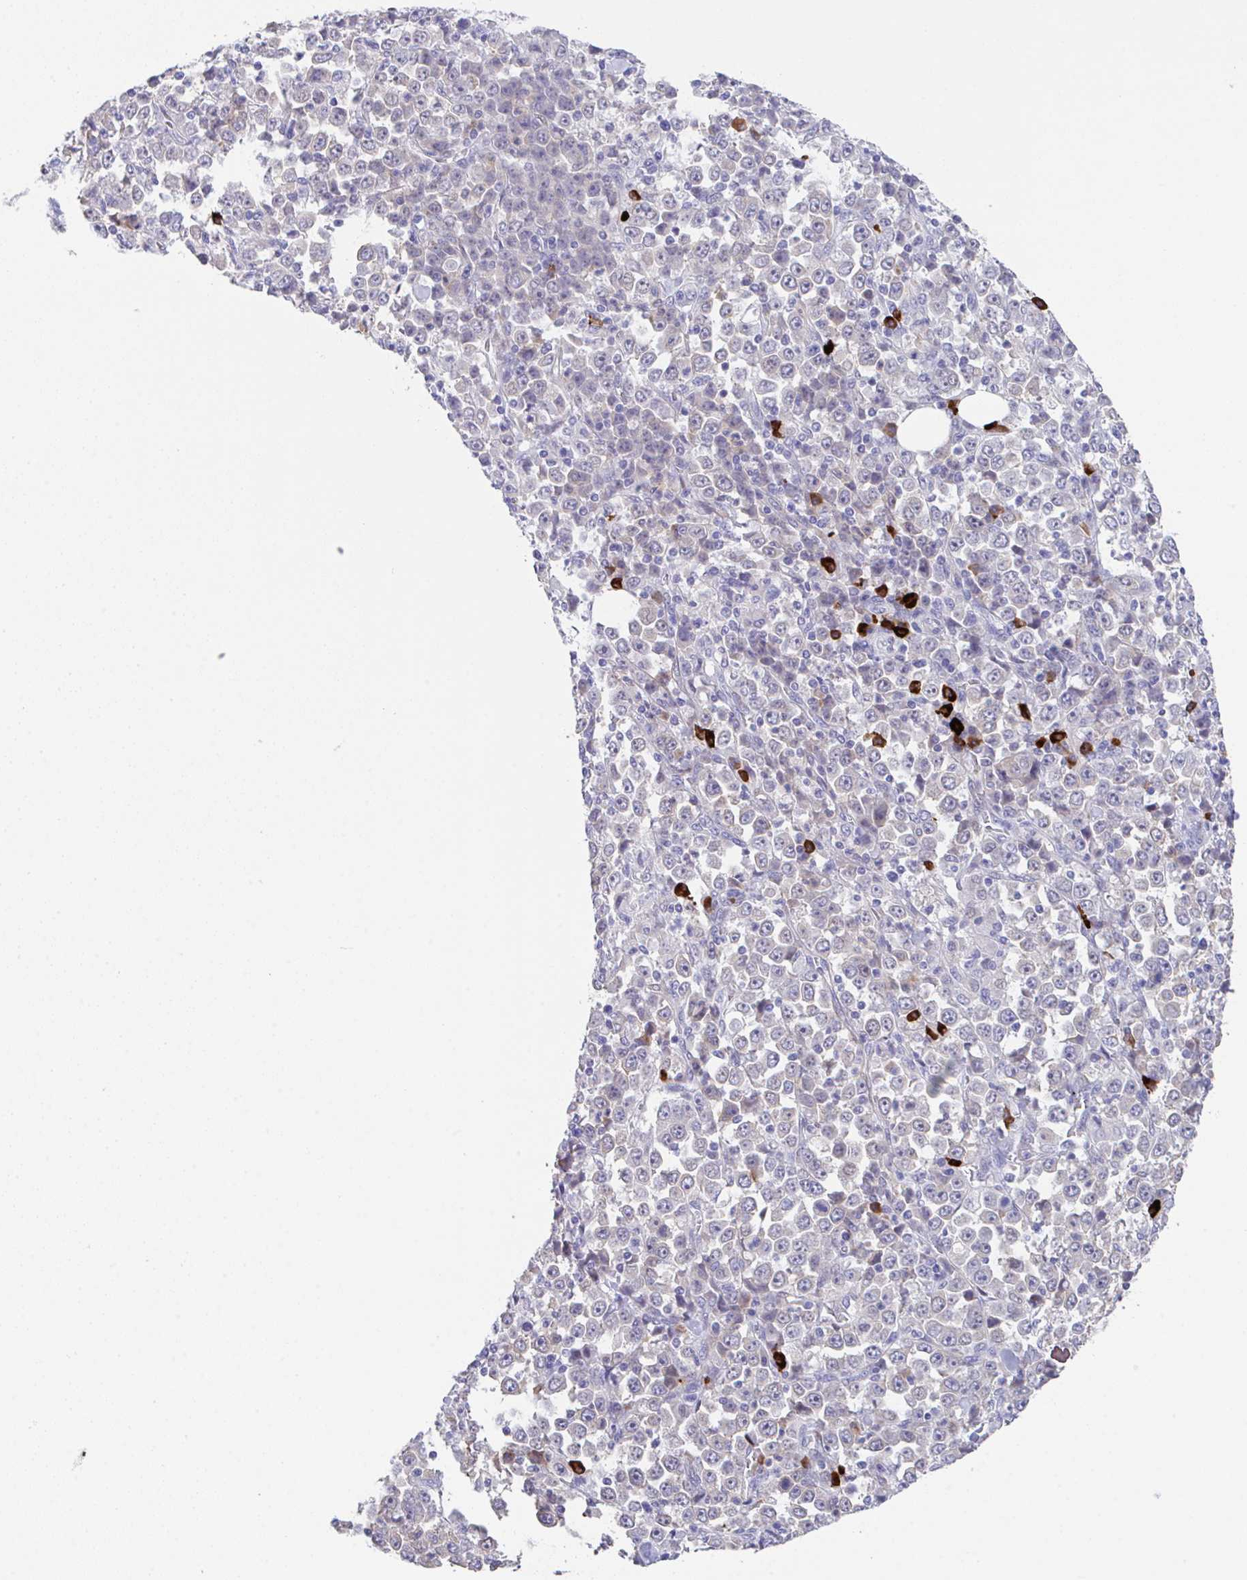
{"staining": {"intensity": "negative", "quantity": "none", "location": "none"}, "tissue": "stomach cancer", "cell_type": "Tumor cells", "image_type": "cancer", "snomed": [{"axis": "morphology", "description": "Normal tissue, NOS"}, {"axis": "morphology", "description": "Adenocarcinoma, NOS"}, {"axis": "topography", "description": "Stomach, upper"}, {"axis": "topography", "description": "Stomach"}], "caption": "Stomach cancer was stained to show a protein in brown. There is no significant staining in tumor cells.", "gene": "HOXB4", "patient": {"sex": "male", "age": 59}}